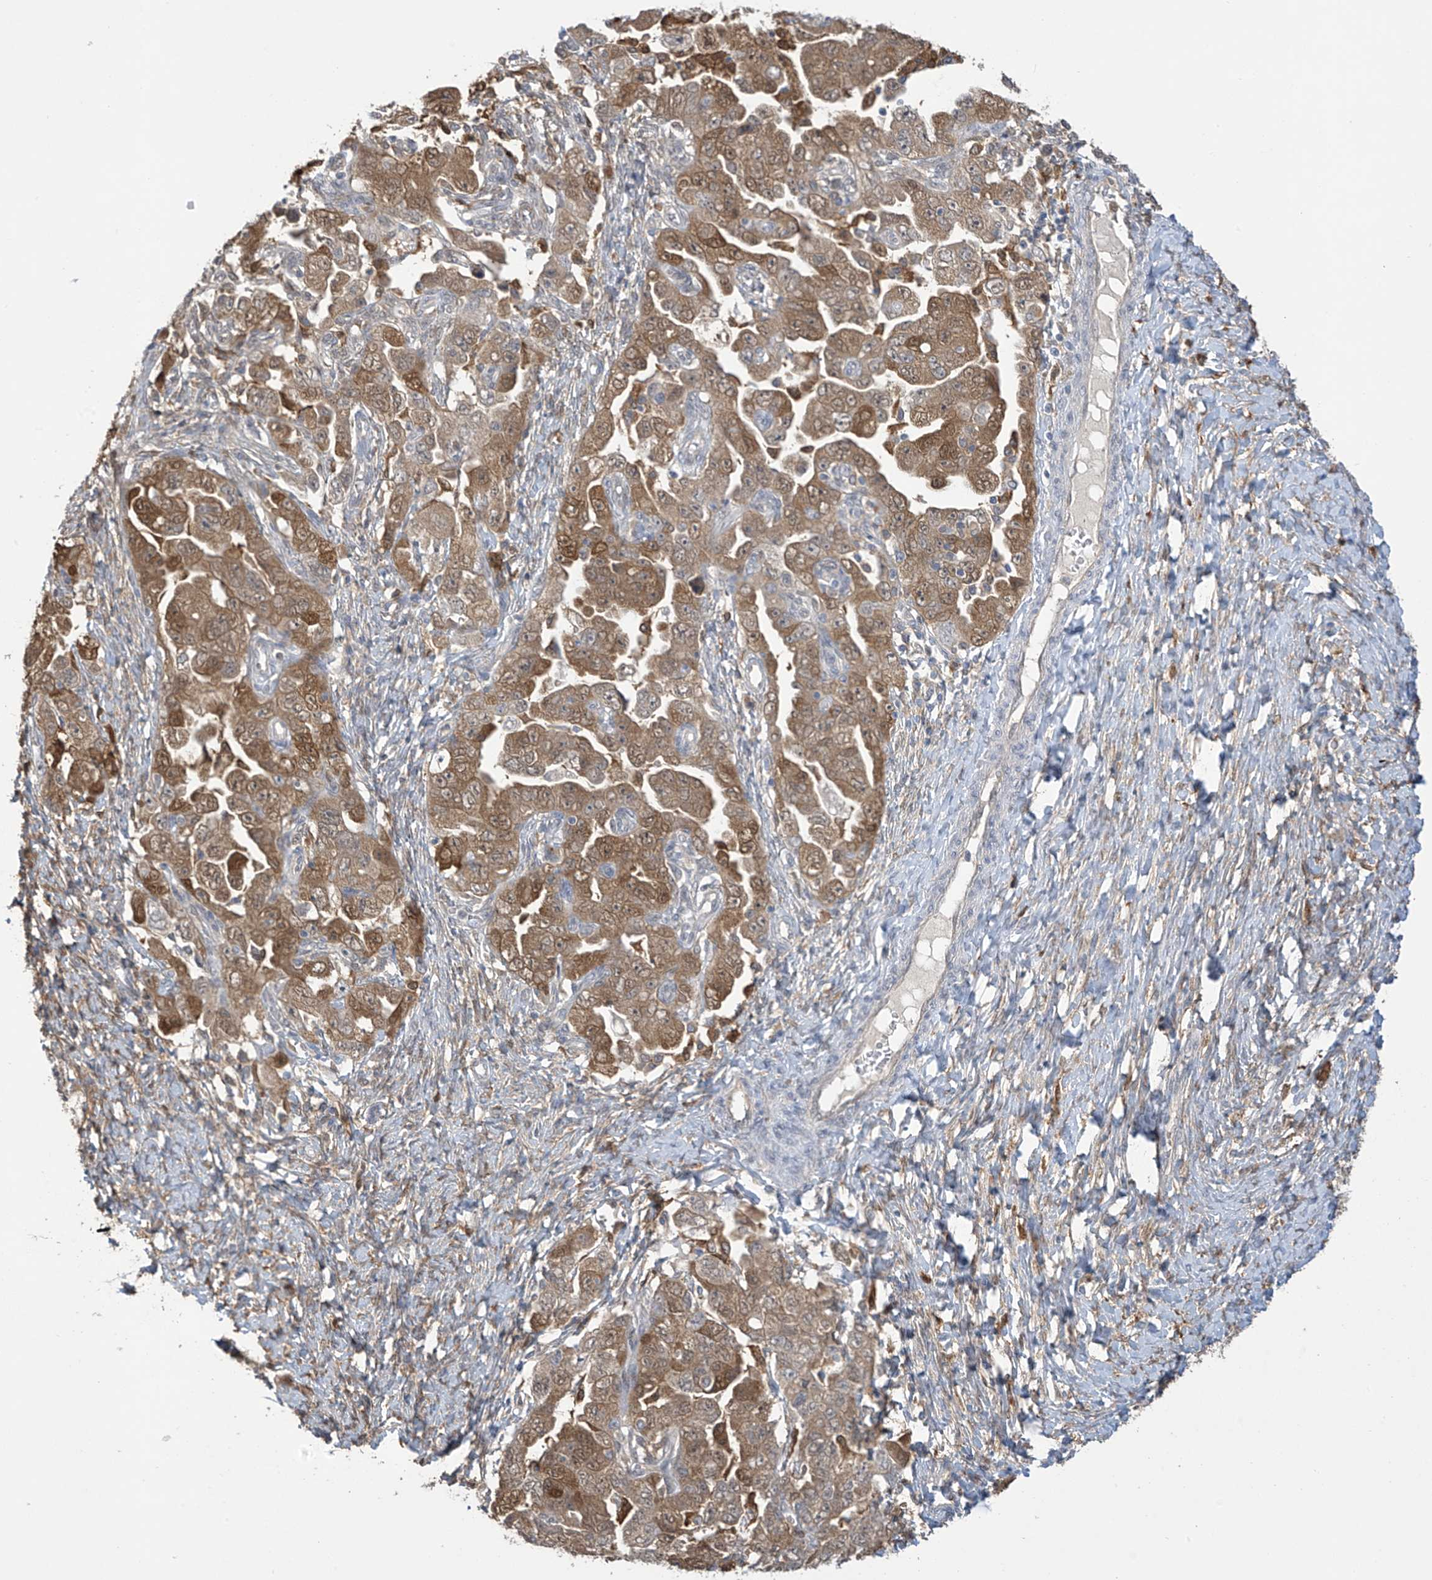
{"staining": {"intensity": "moderate", "quantity": ">75%", "location": "cytoplasmic/membranous,nuclear"}, "tissue": "ovarian cancer", "cell_type": "Tumor cells", "image_type": "cancer", "snomed": [{"axis": "morphology", "description": "Carcinoma, NOS"}, {"axis": "morphology", "description": "Cystadenocarcinoma, serous, NOS"}, {"axis": "topography", "description": "Ovary"}], "caption": "The immunohistochemical stain shows moderate cytoplasmic/membranous and nuclear staining in tumor cells of ovarian cancer tissue.", "gene": "IDH1", "patient": {"sex": "female", "age": 69}}